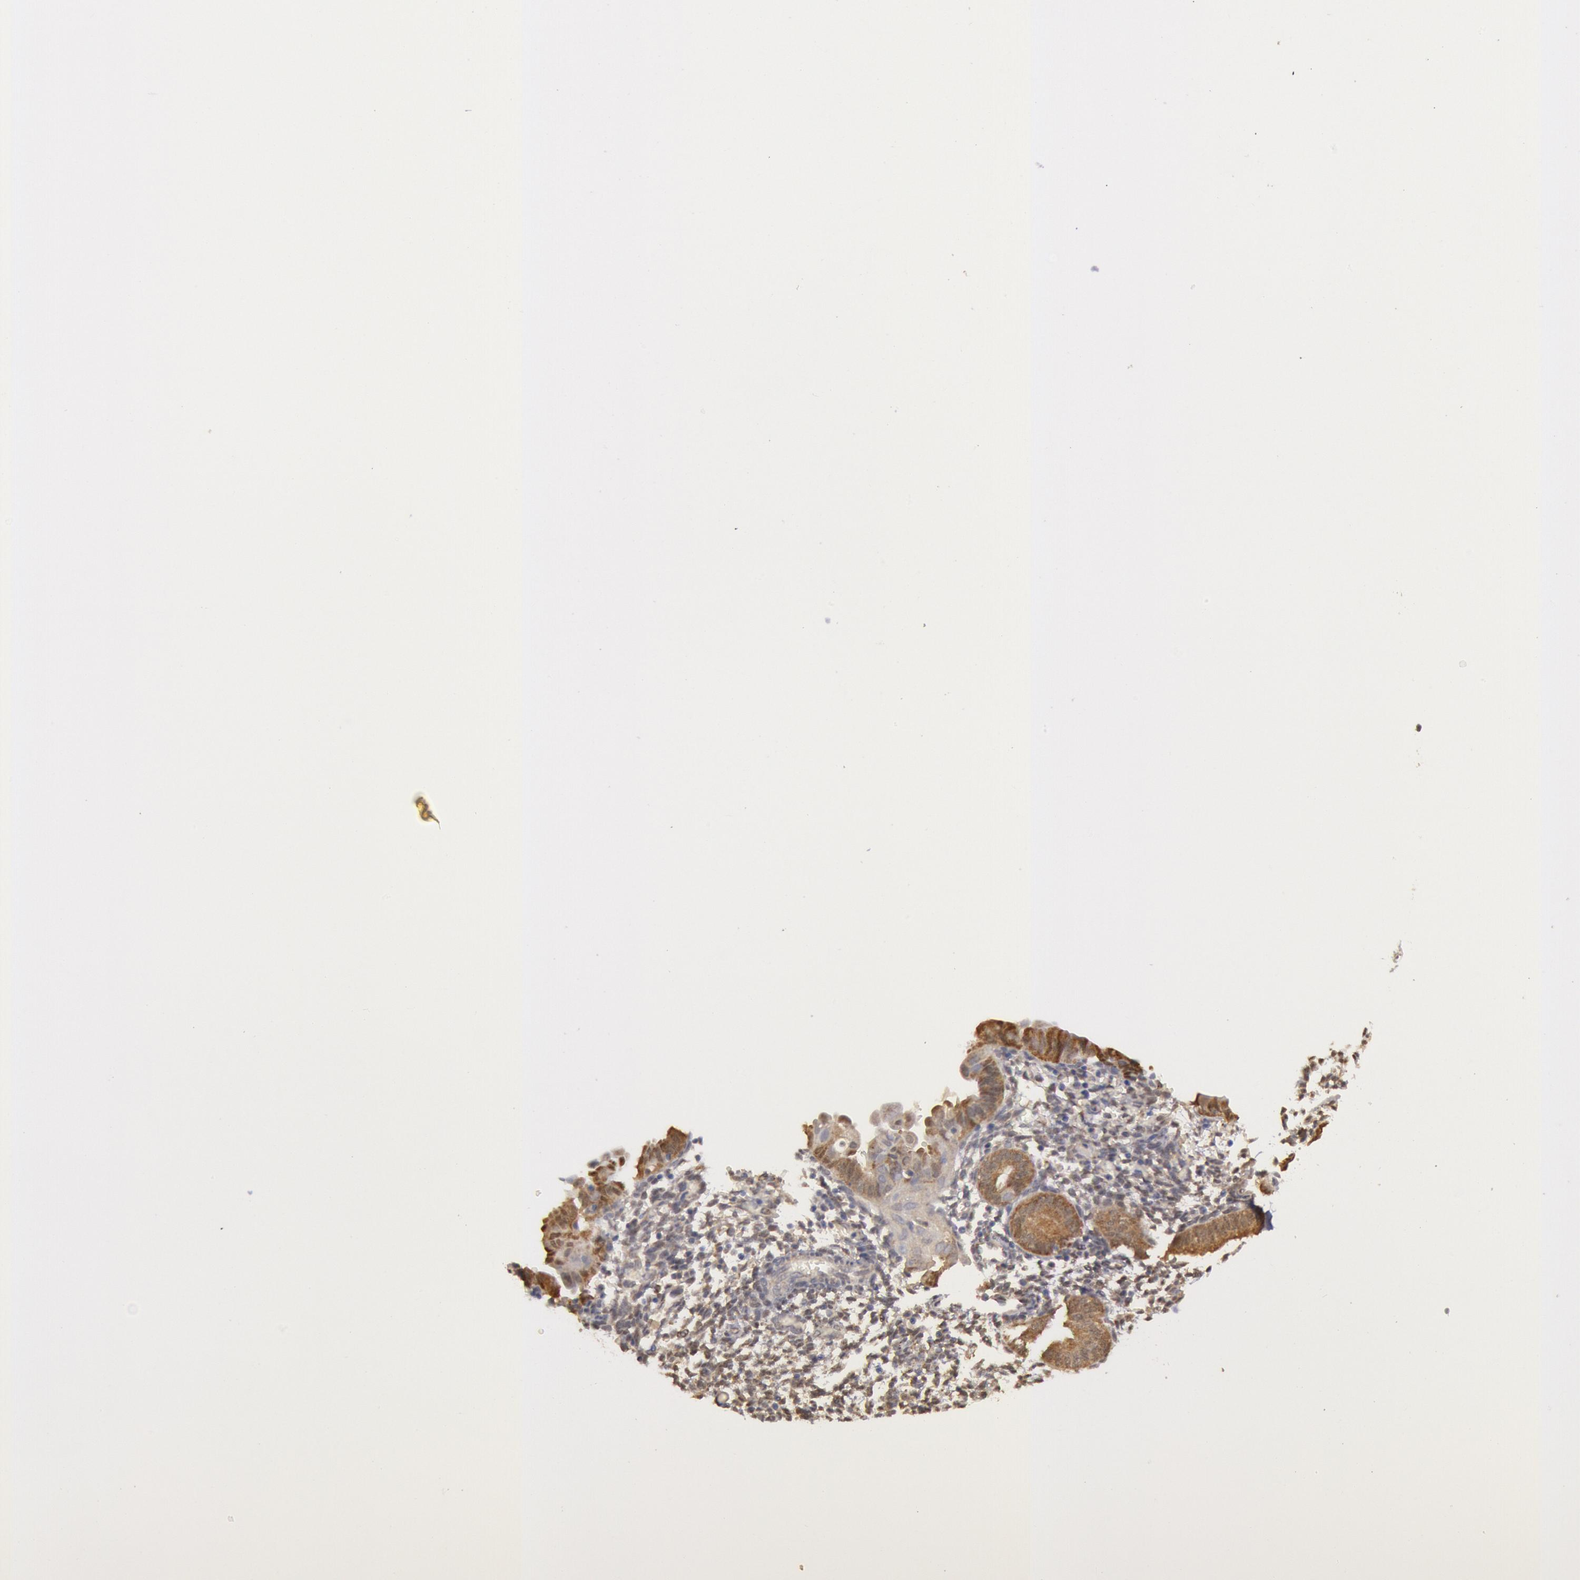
{"staining": {"intensity": "negative", "quantity": "none", "location": "none"}, "tissue": "endometrium", "cell_type": "Cells in endometrial stroma", "image_type": "normal", "snomed": [{"axis": "morphology", "description": "Normal tissue, NOS"}, {"axis": "topography", "description": "Endometrium"}], "caption": "Cells in endometrial stroma show no significant protein positivity in normal endometrium.", "gene": "MPST", "patient": {"sex": "female", "age": 61}}